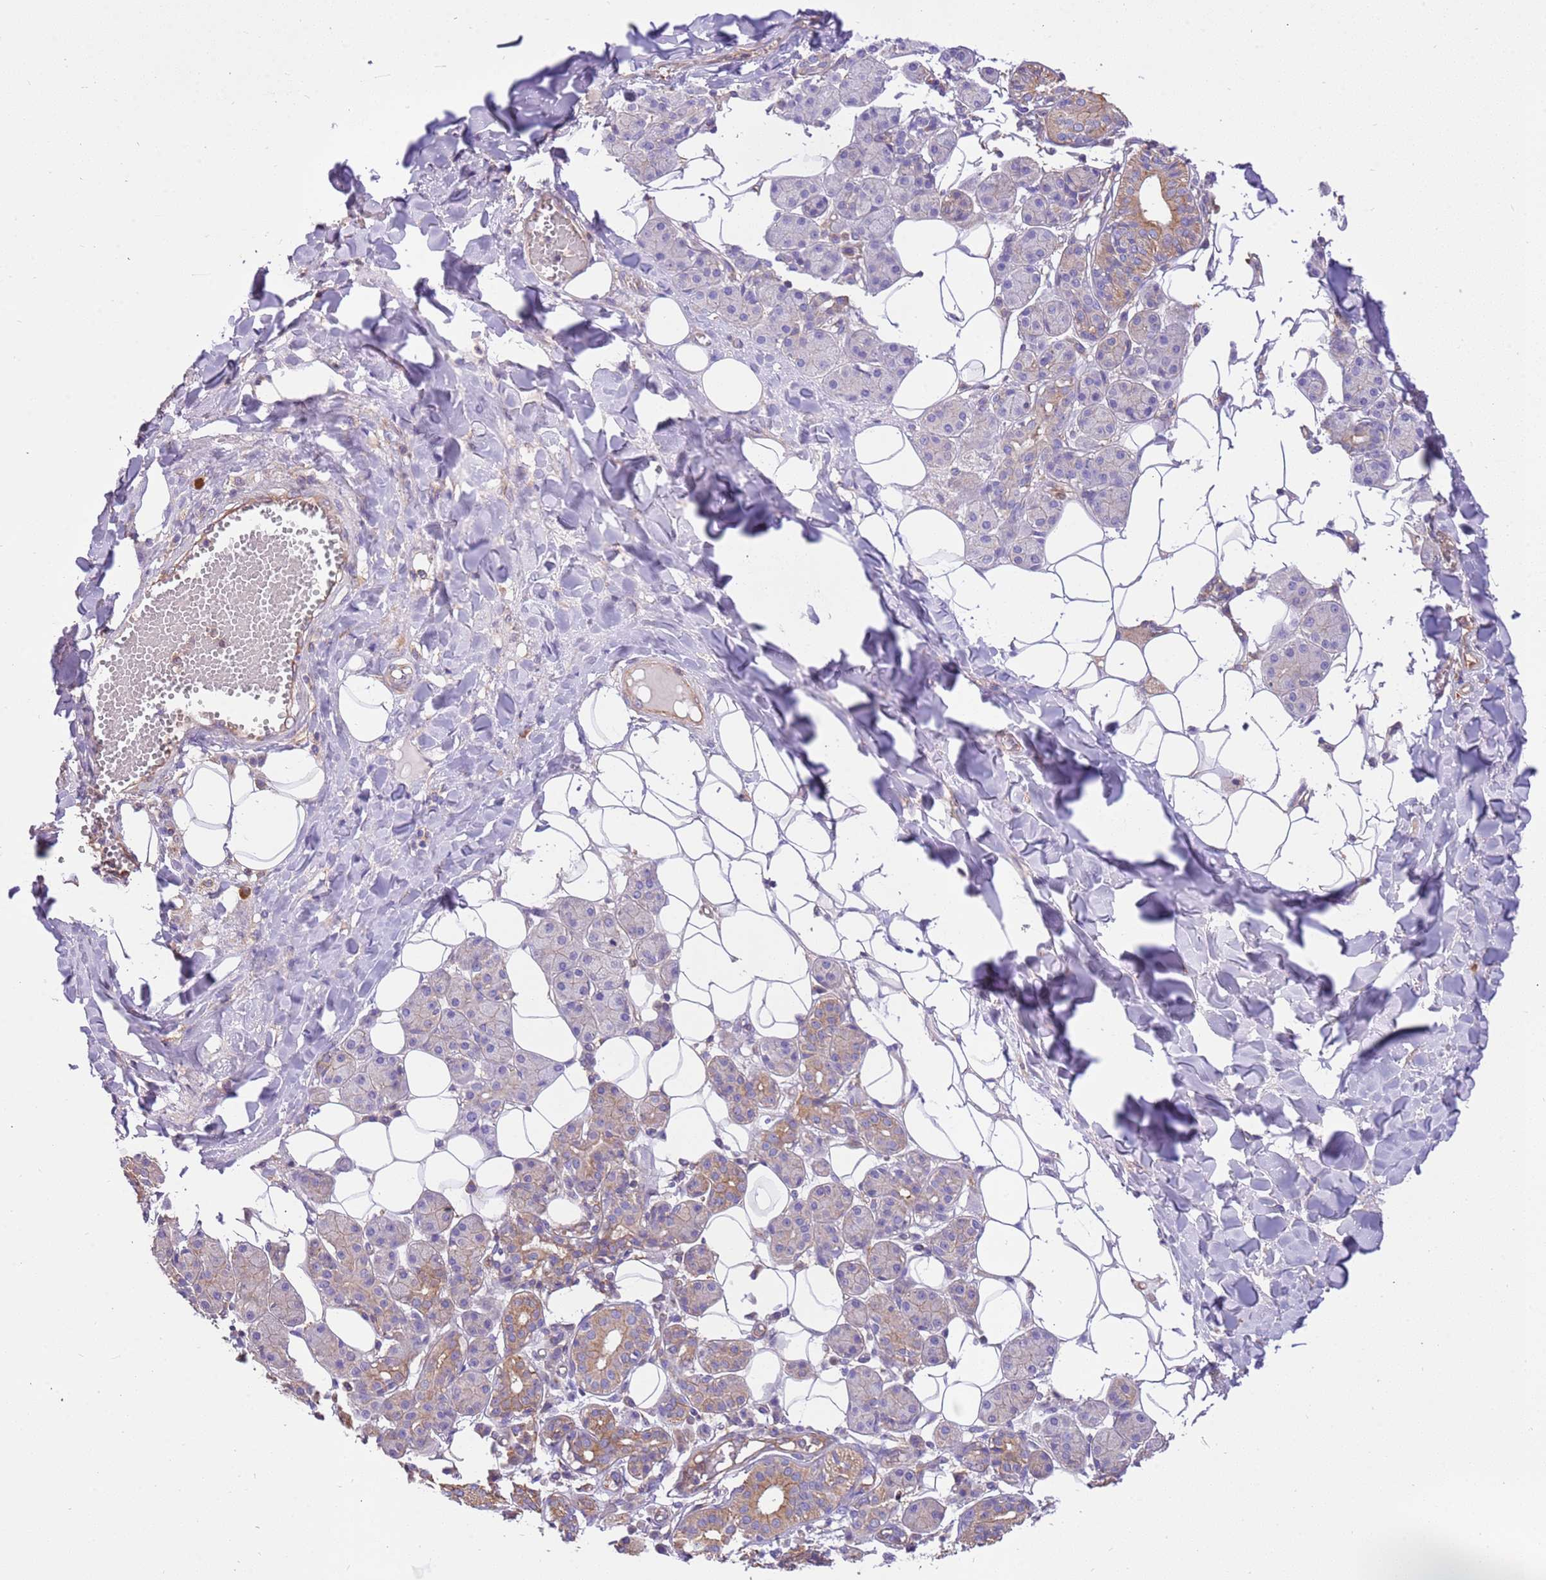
{"staining": {"intensity": "moderate", "quantity": "<25%", "location": "cytoplasmic/membranous"}, "tissue": "salivary gland", "cell_type": "Glandular cells", "image_type": "normal", "snomed": [{"axis": "morphology", "description": "Normal tissue, NOS"}, {"axis": "topography", "description": "Salivary gland"}], "caption": "Immunohistochemistry (IHC) of unremarkable salivary gland demonstrates low levels of moderate cytoplasmic/membranous staining in approximately <25% of glandular cells. (Stains: DAB in brown, nuclei in blue, Microscopy: brightfield microscopy at high magnification).", "gene": "NAALADL1", "patient": {"sex": "female", "age": 33}}